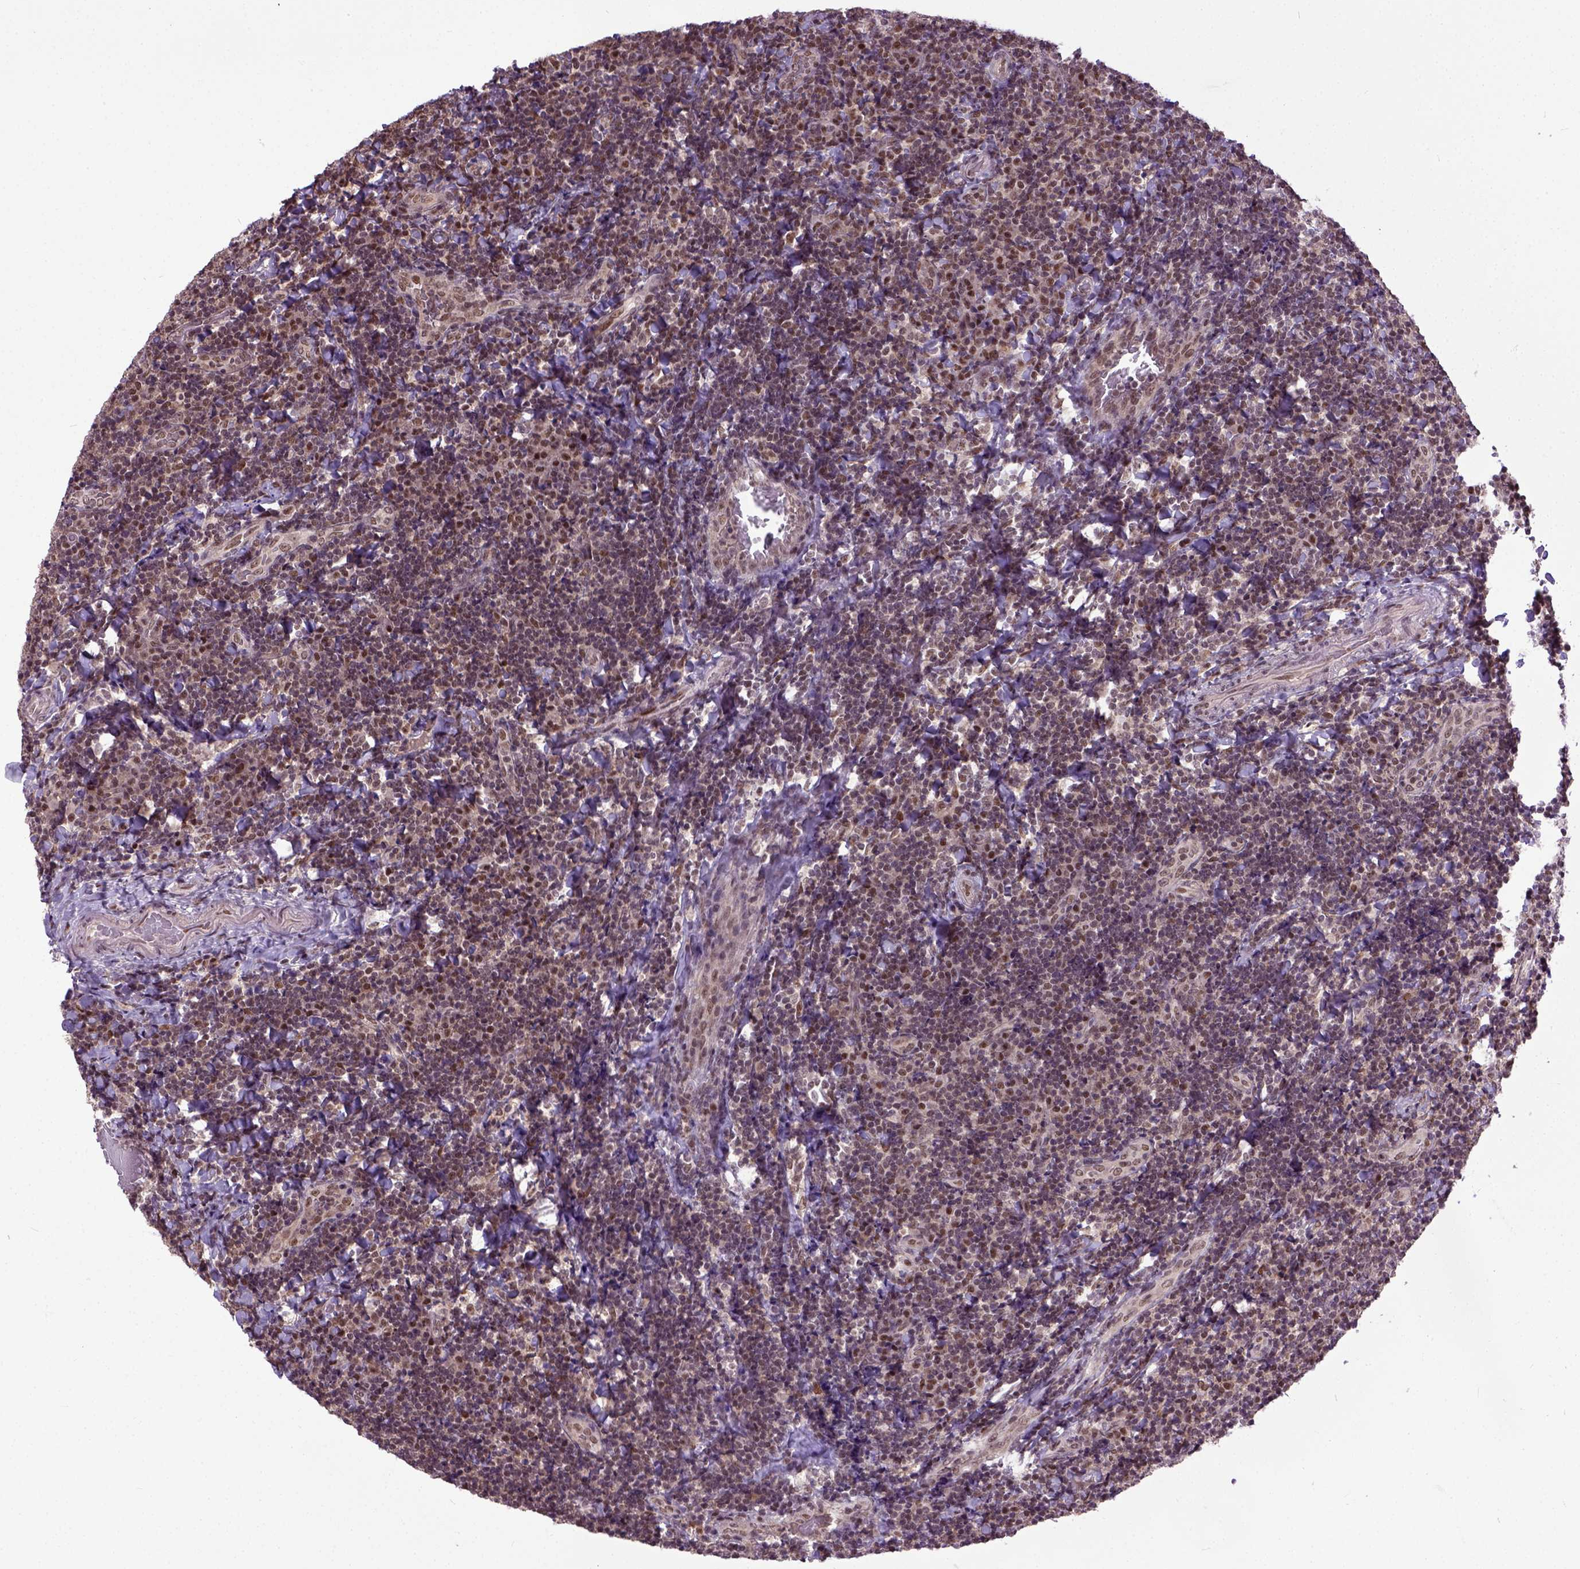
{"staining": {"intensity": "moderate", "quantity": ">75%", "location": "nuclear"}, "tissue": "tonsil", "cell_type": "Germinal center cells", "image_type": "normal", "snomed": [{"axis": "morphology", "description": "Normal tissue, NOS"}, {"axis": "topography", "description": "Tonsil"}], "caption": "Unremarkable tonsil demonstrates moderate nuclear staining in approximately >75% of germinal center cells The staining was performed using DAB (3,3'-diaminobenzidine) to visualize the protein expression in brown, while the nuclei were stained in blue with hematoxylin (Magnification: 20x)..", "gene": "UBA3", "patient": {"sex": "male", "age": 17}}